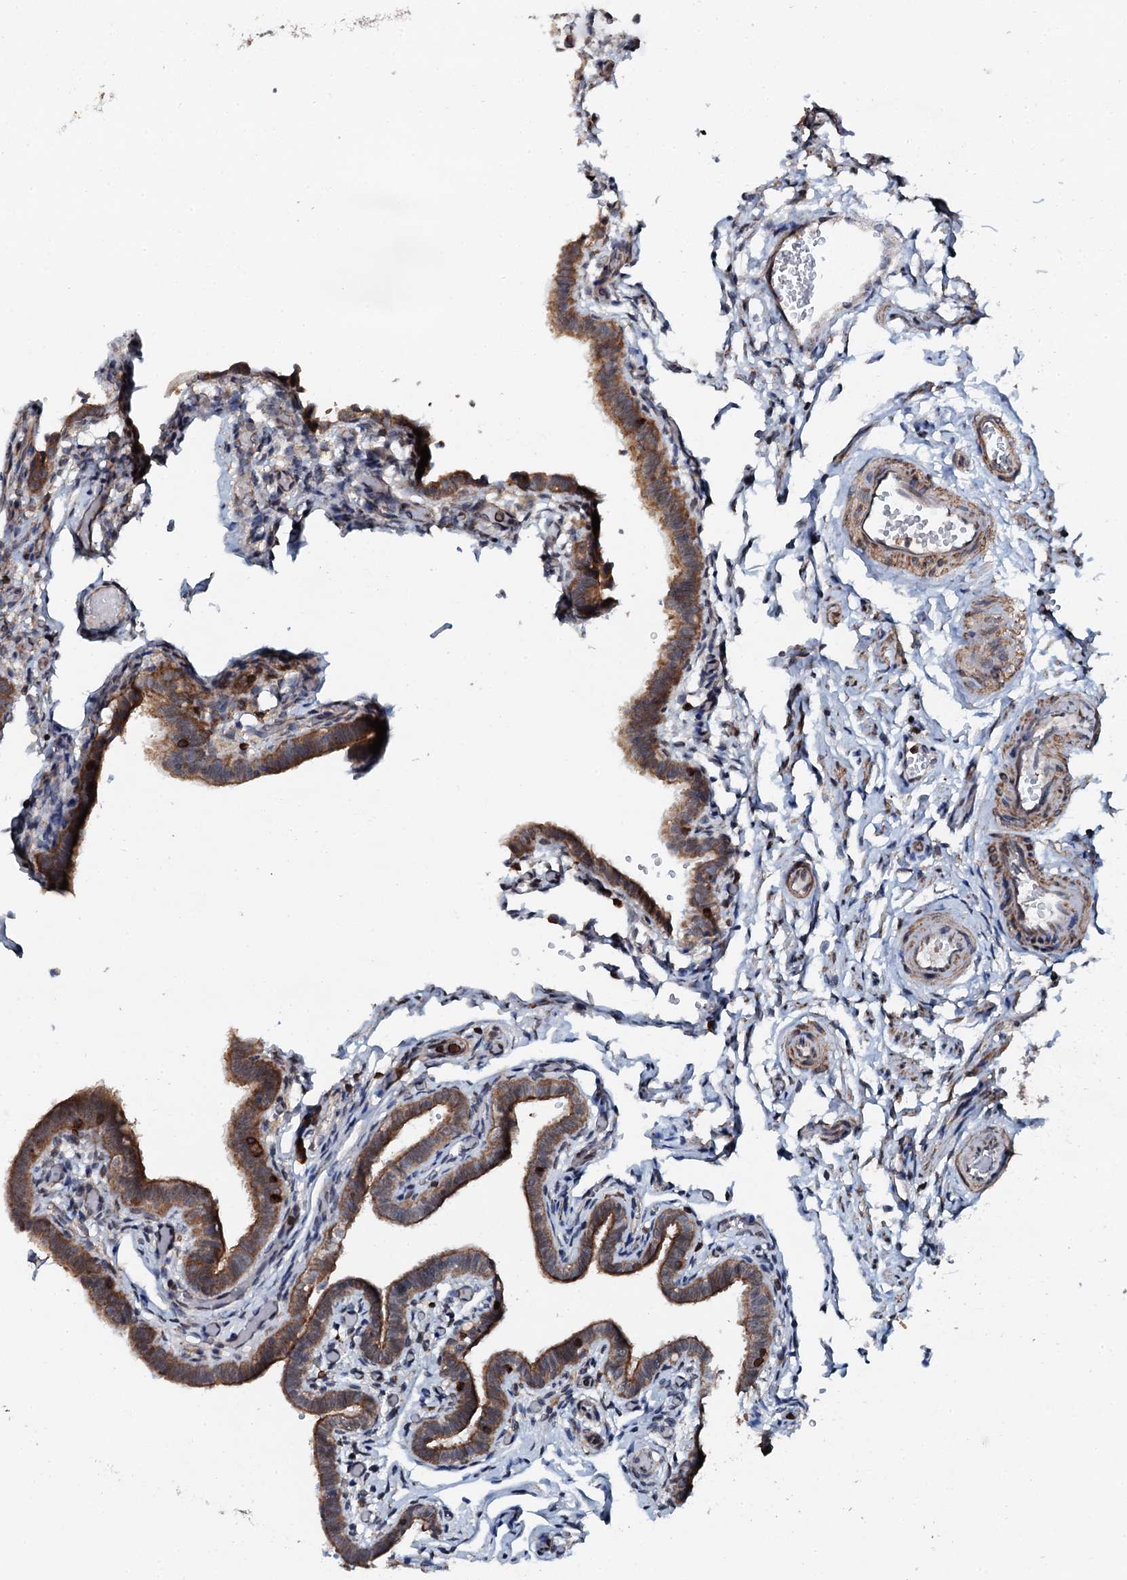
{"staining": {"intensity": "moderate", "quantity": ">75%", "location": "cytoplasmic/membranous"}, "tissue": "fallopian tube", "cell_type": "Glandular cells", "image_type": "normal", "snomed": [{"axis": "morphology", "description": "Normal tissue, NOS"}, {"axis": "topography", "description": "Fallopian tube"}], "caption": "This image shows immunohistochemistry staining of unremarkable fallopian tube, with medium moderate cytoplasmic/membranous positivity in about >75% of glandular cells.", "gene": "EDC4", "patient": {"sex": "female", "age": 36}}